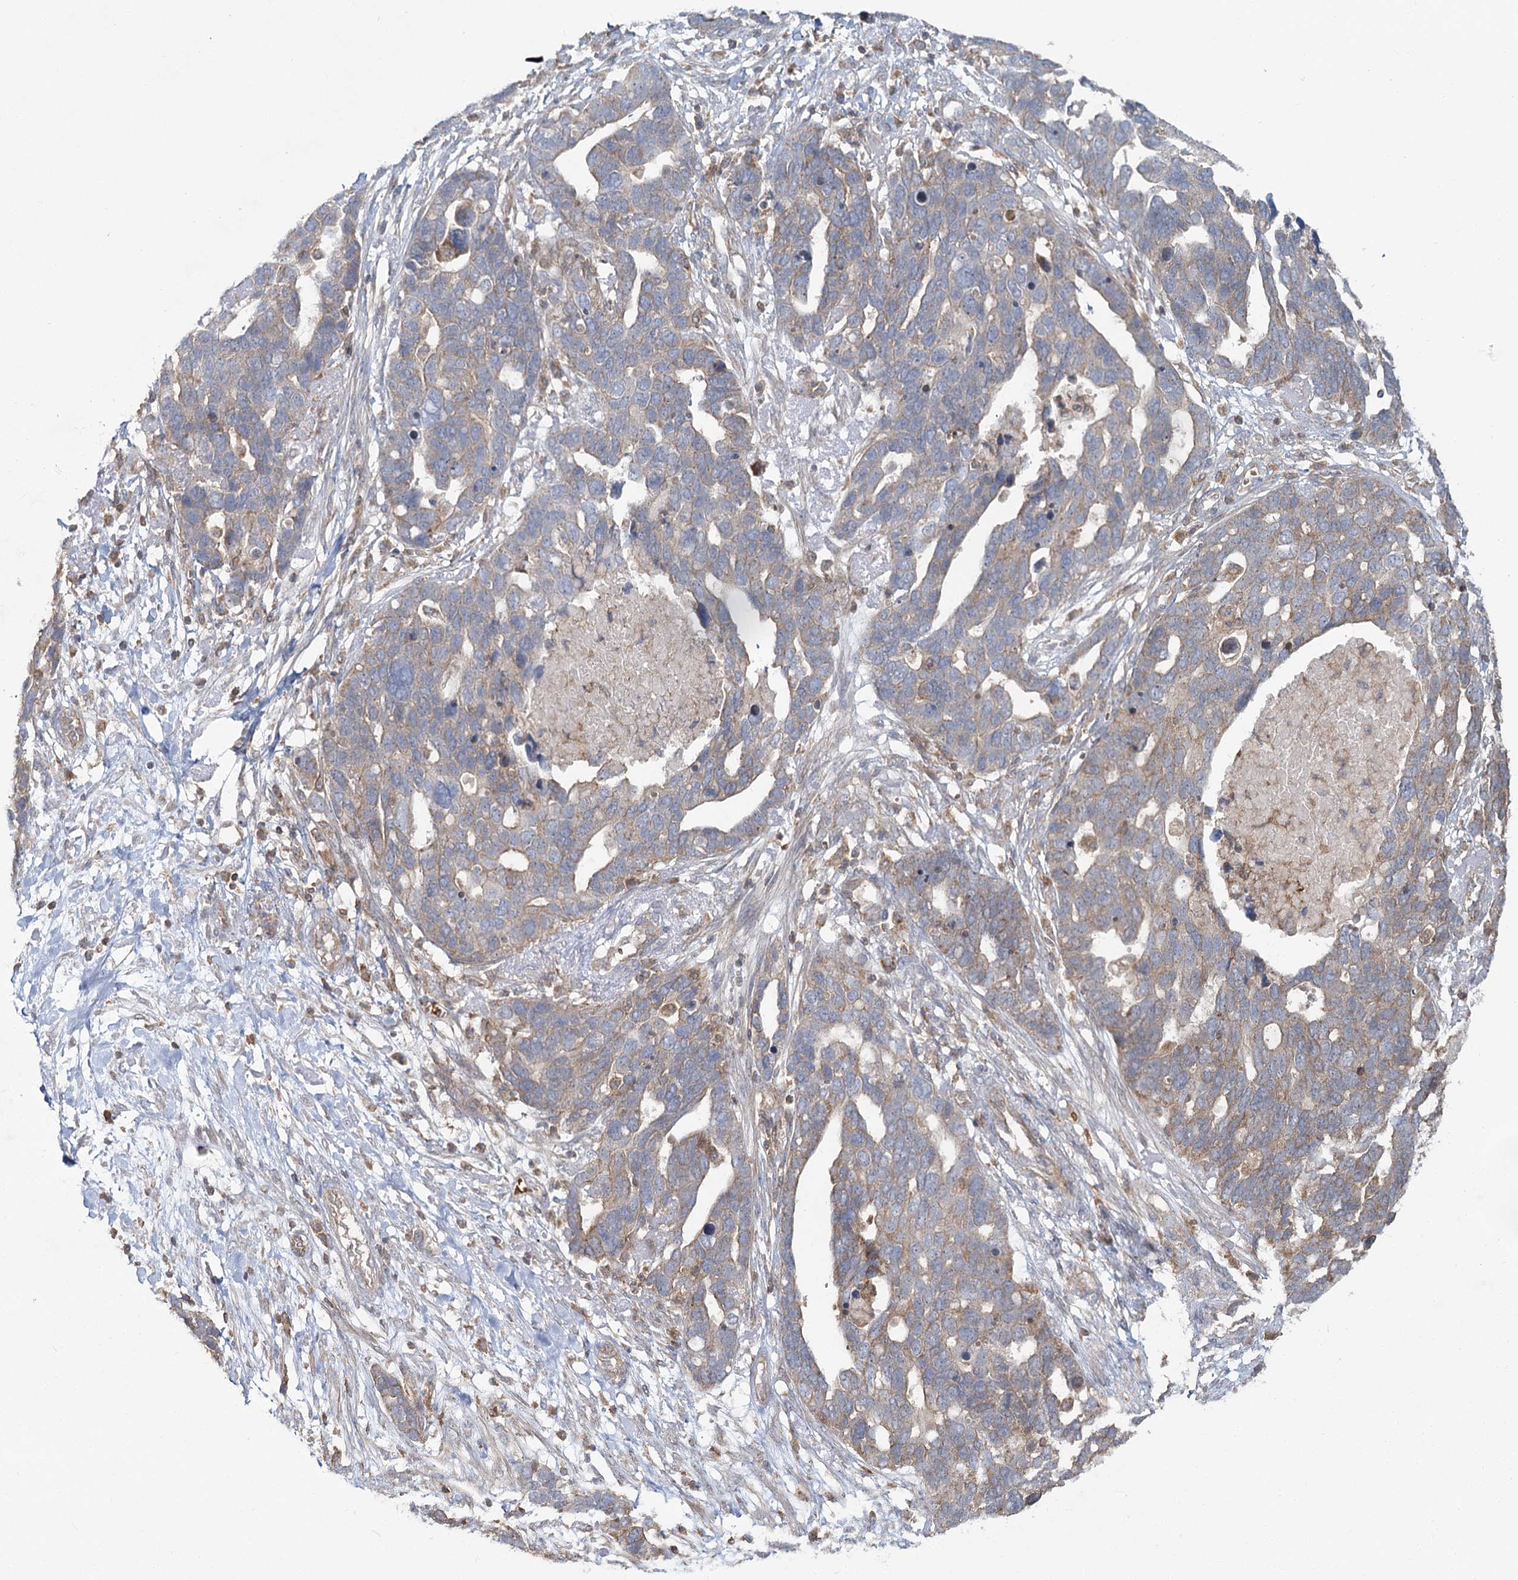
{"staining": {"intensity": "moderate", "quantity": ">75%", "location": "cytoplasmic/membranous"}, "tissue": "ovarian cancer", "cell_type": "Tumor cells", "image_type": "cancer", "snomed": [{"axis": "morphology", "description": "Cystadenocarcinoma, serous, NOS"}, {"axis": "topography", "description": "Ovary"}], "caption": "Protein staining reveals moderate cytoplasmic/membranous positivity in about >75% of tumor cells in ovarian cancer (serous cystadenocarcinoma).", "gene": "PCBD2", "patient": {"sex": "female", "age": 54}}